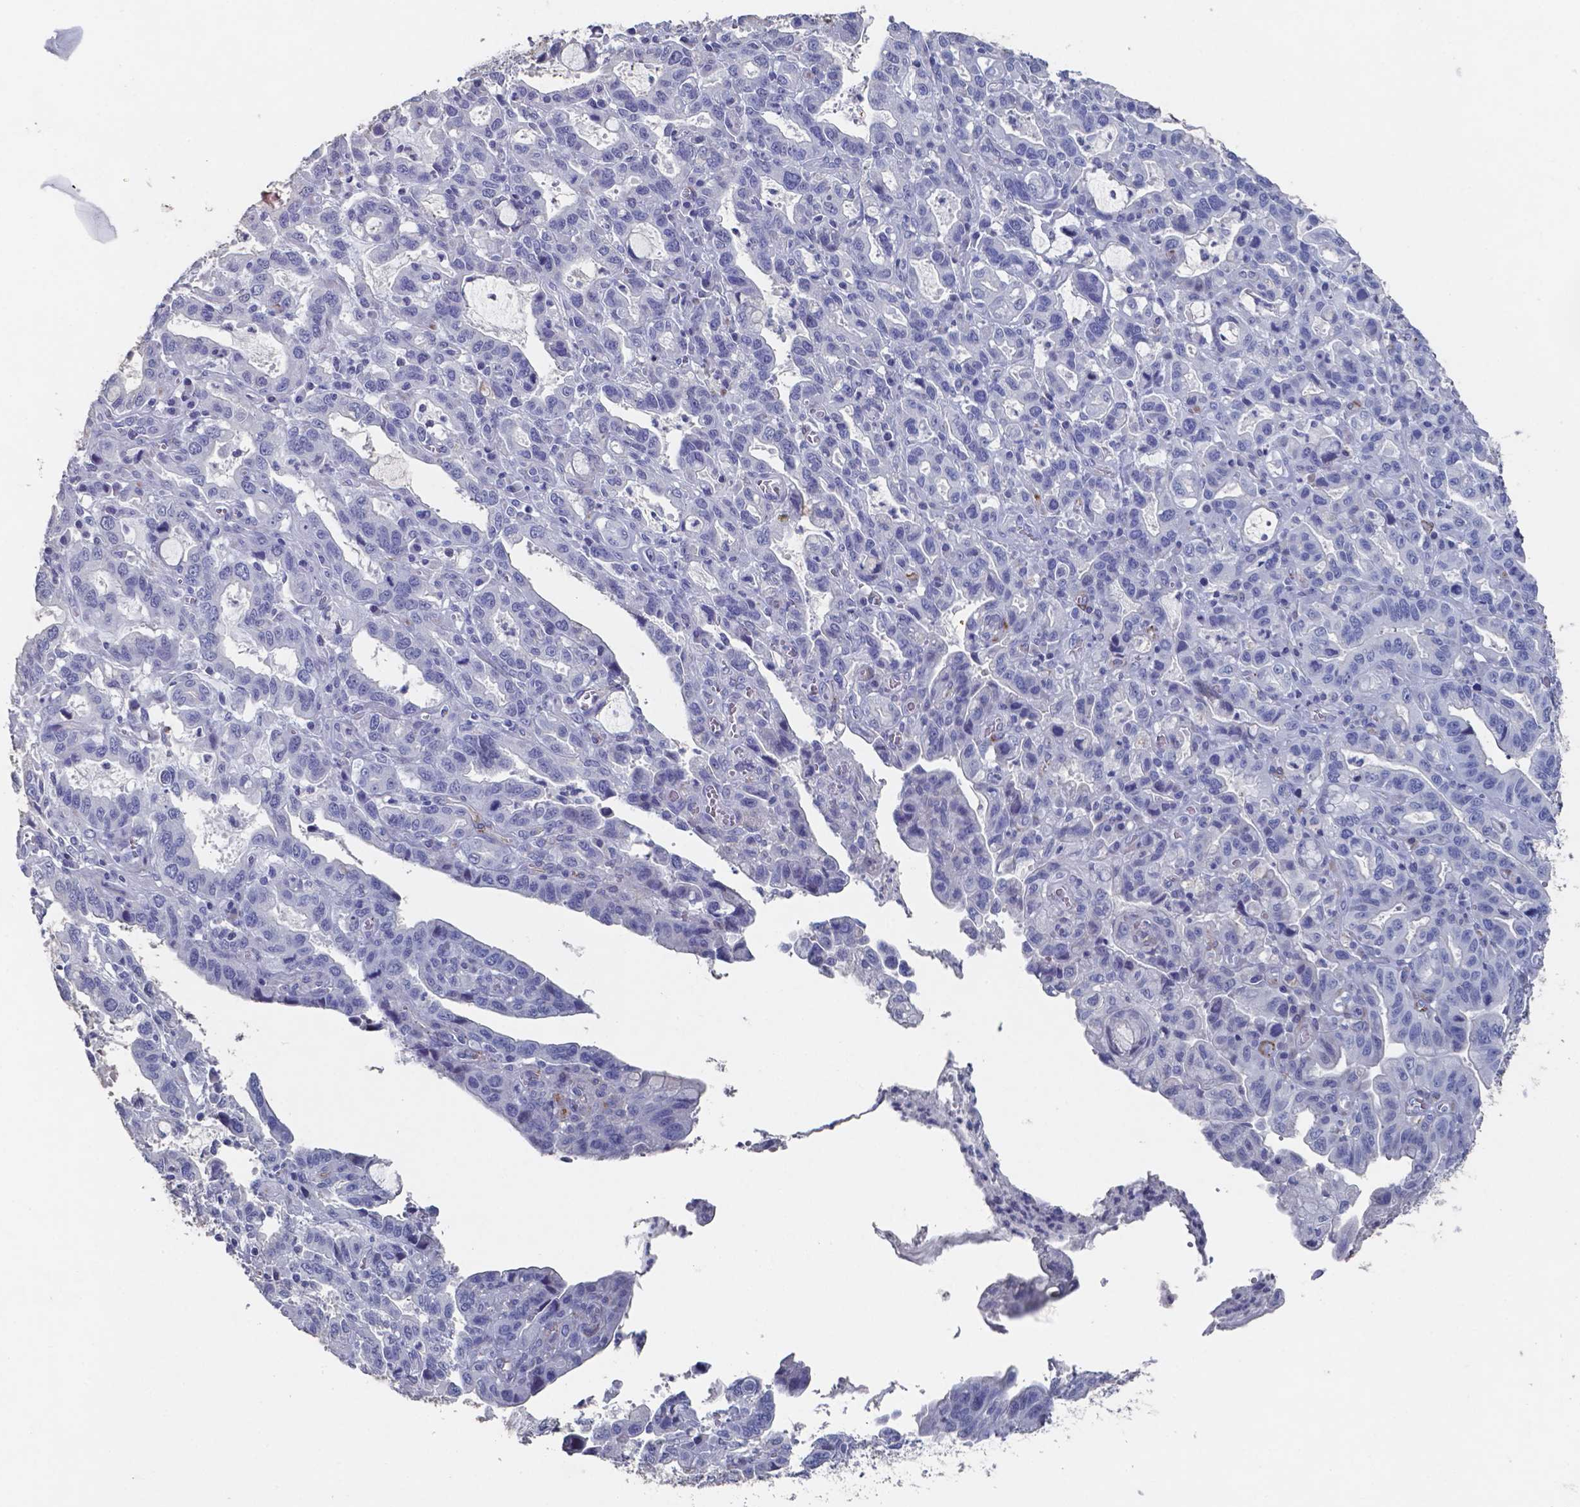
{"staining": {"intensity": "negative", "quantity": "none", "location": "none"}, "tissue": "stomach cancer", "cell_type": "Tumor cells", "image_type": "cancer", "snomed": [{"axis": "morphology", "description": "Adenocarcinoma, NOS"}, {"axis": "topography", "description": "Stomach, lower"}], "caption": "Tumor cells are negative for brown protein staining in adenocarcinoma (stomach).", "gene": "PLA2R1", "patient": {"sex": "female", "age": 76}}